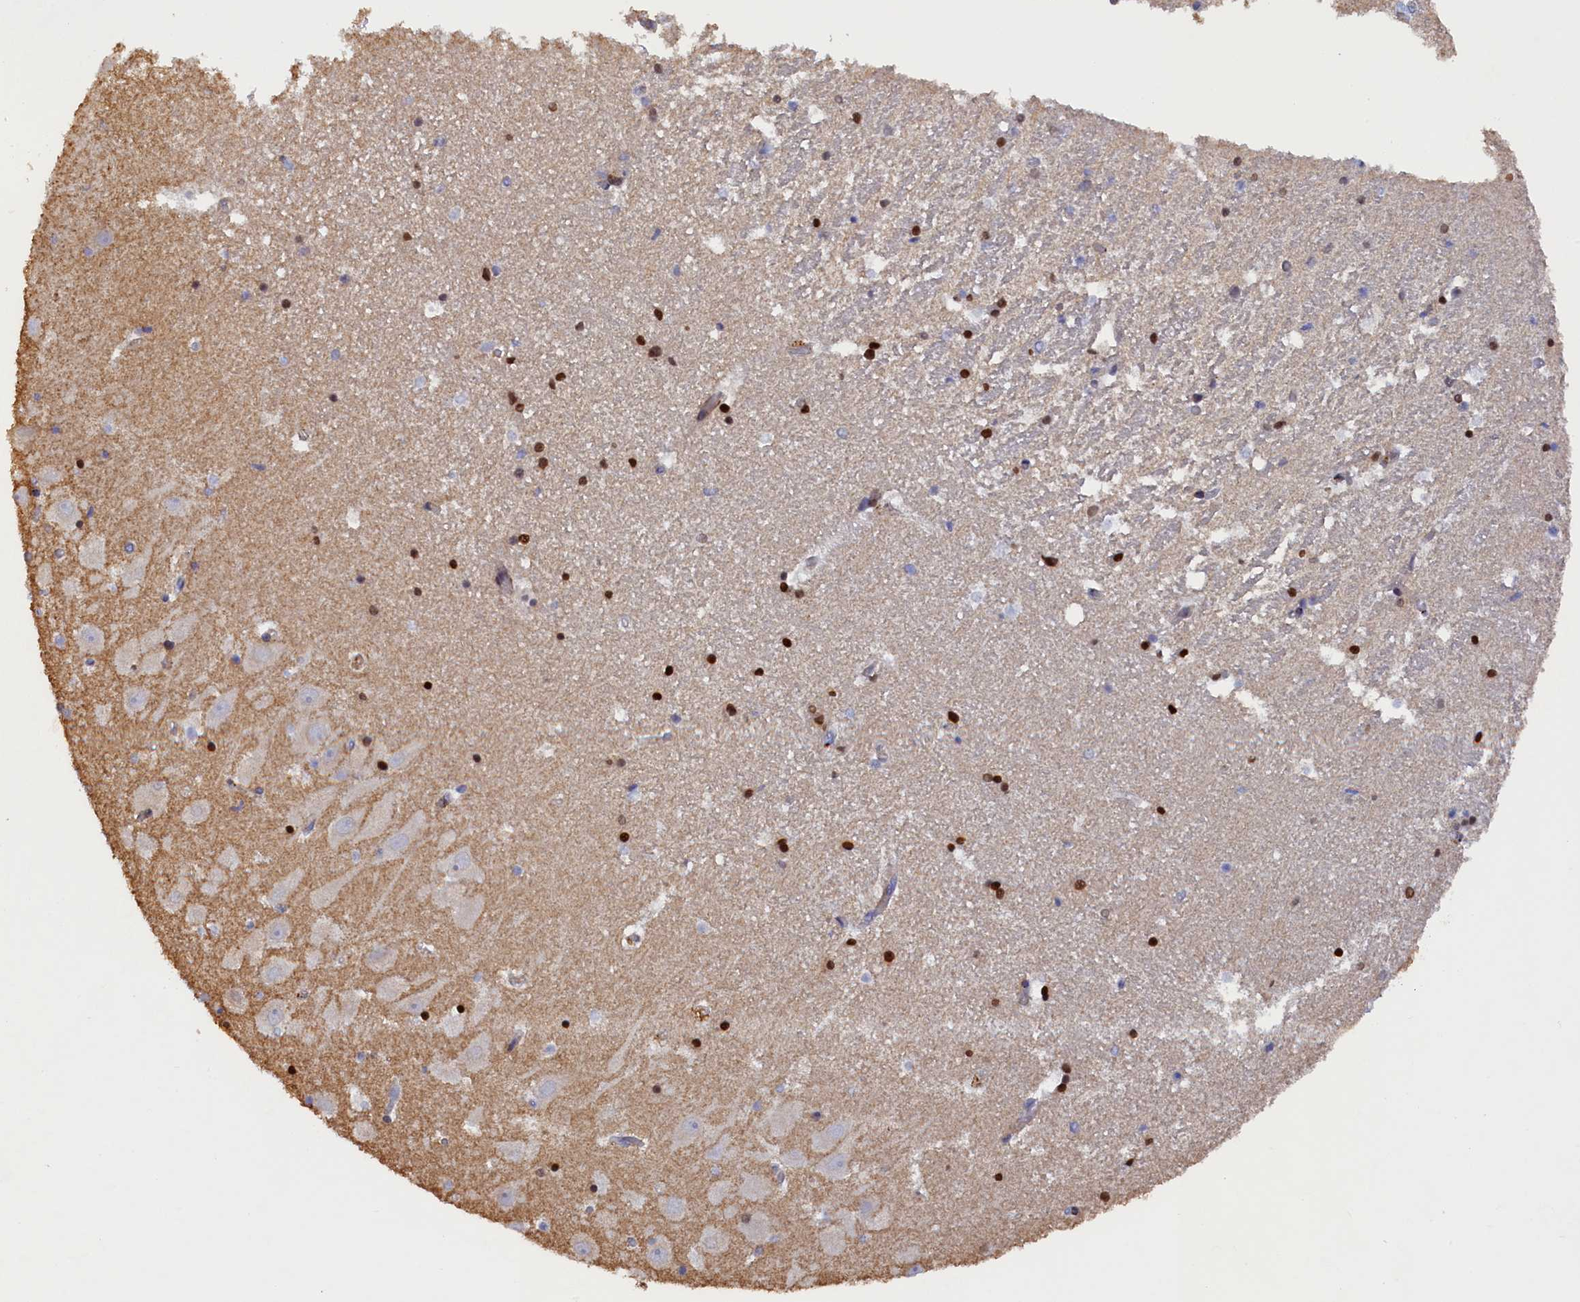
{"staining": {"intensity": "strong", "quantity": "<25%", "location": "nuclear"}, "tissue": "hippocampus", "cell_type": "Glial cells", "image_type": "normal", "snomed": [{"axis": "morphology", "description": "Normal tissue, NOS"}, {"axis": "topography", "description": "Hippocampus"}], "caption": "Protein expression analysis of unremarkable human hippocampus reveals strong nuclear staining in approximately <25% of glial cells. Using DAB (brown) and hematoxylin (blue) stains, captured at high magnification using brightfield microscopy.", "gene": "POGLUT3", "patient": {"sex": "female", "age": 52}}